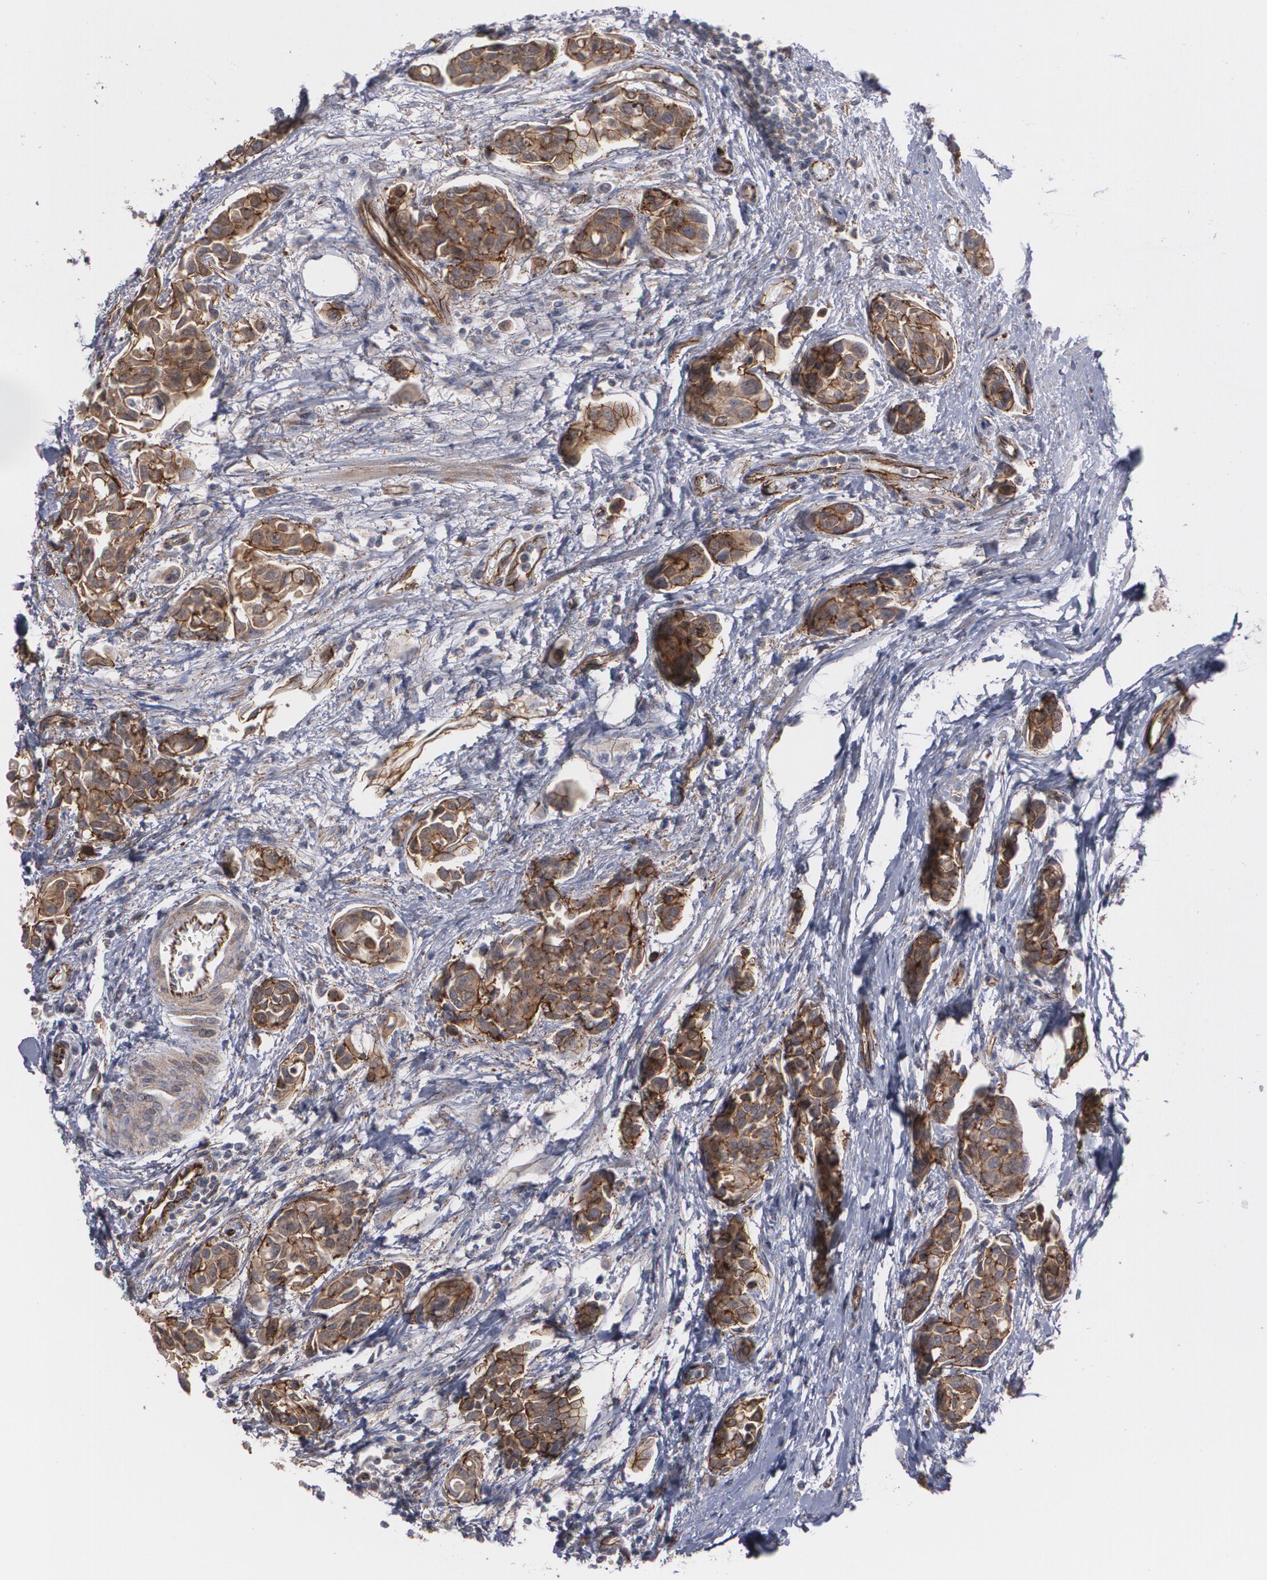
{"staining": {"intensity": "strong", "quantity": ">75%", "location": "cytoplasmic/membranous"}, "tissue": "urothelial cancer", "cell_type": "Tumor cells", "image_type": "cancer", "snomed": [{"axis": "morphology", "description": "Urothelial carcinoma, High grade"}, {"axis": "topography", "description": "Urinary bladder"}], "caption": "The immunohistochemical stain labels strong cytoplasmic/membranous positivity in tumor cells of high-grade urothelial carcinoma tissue.", "gene": "TJP1", "patient": {"sex": "male", "age": 78}}